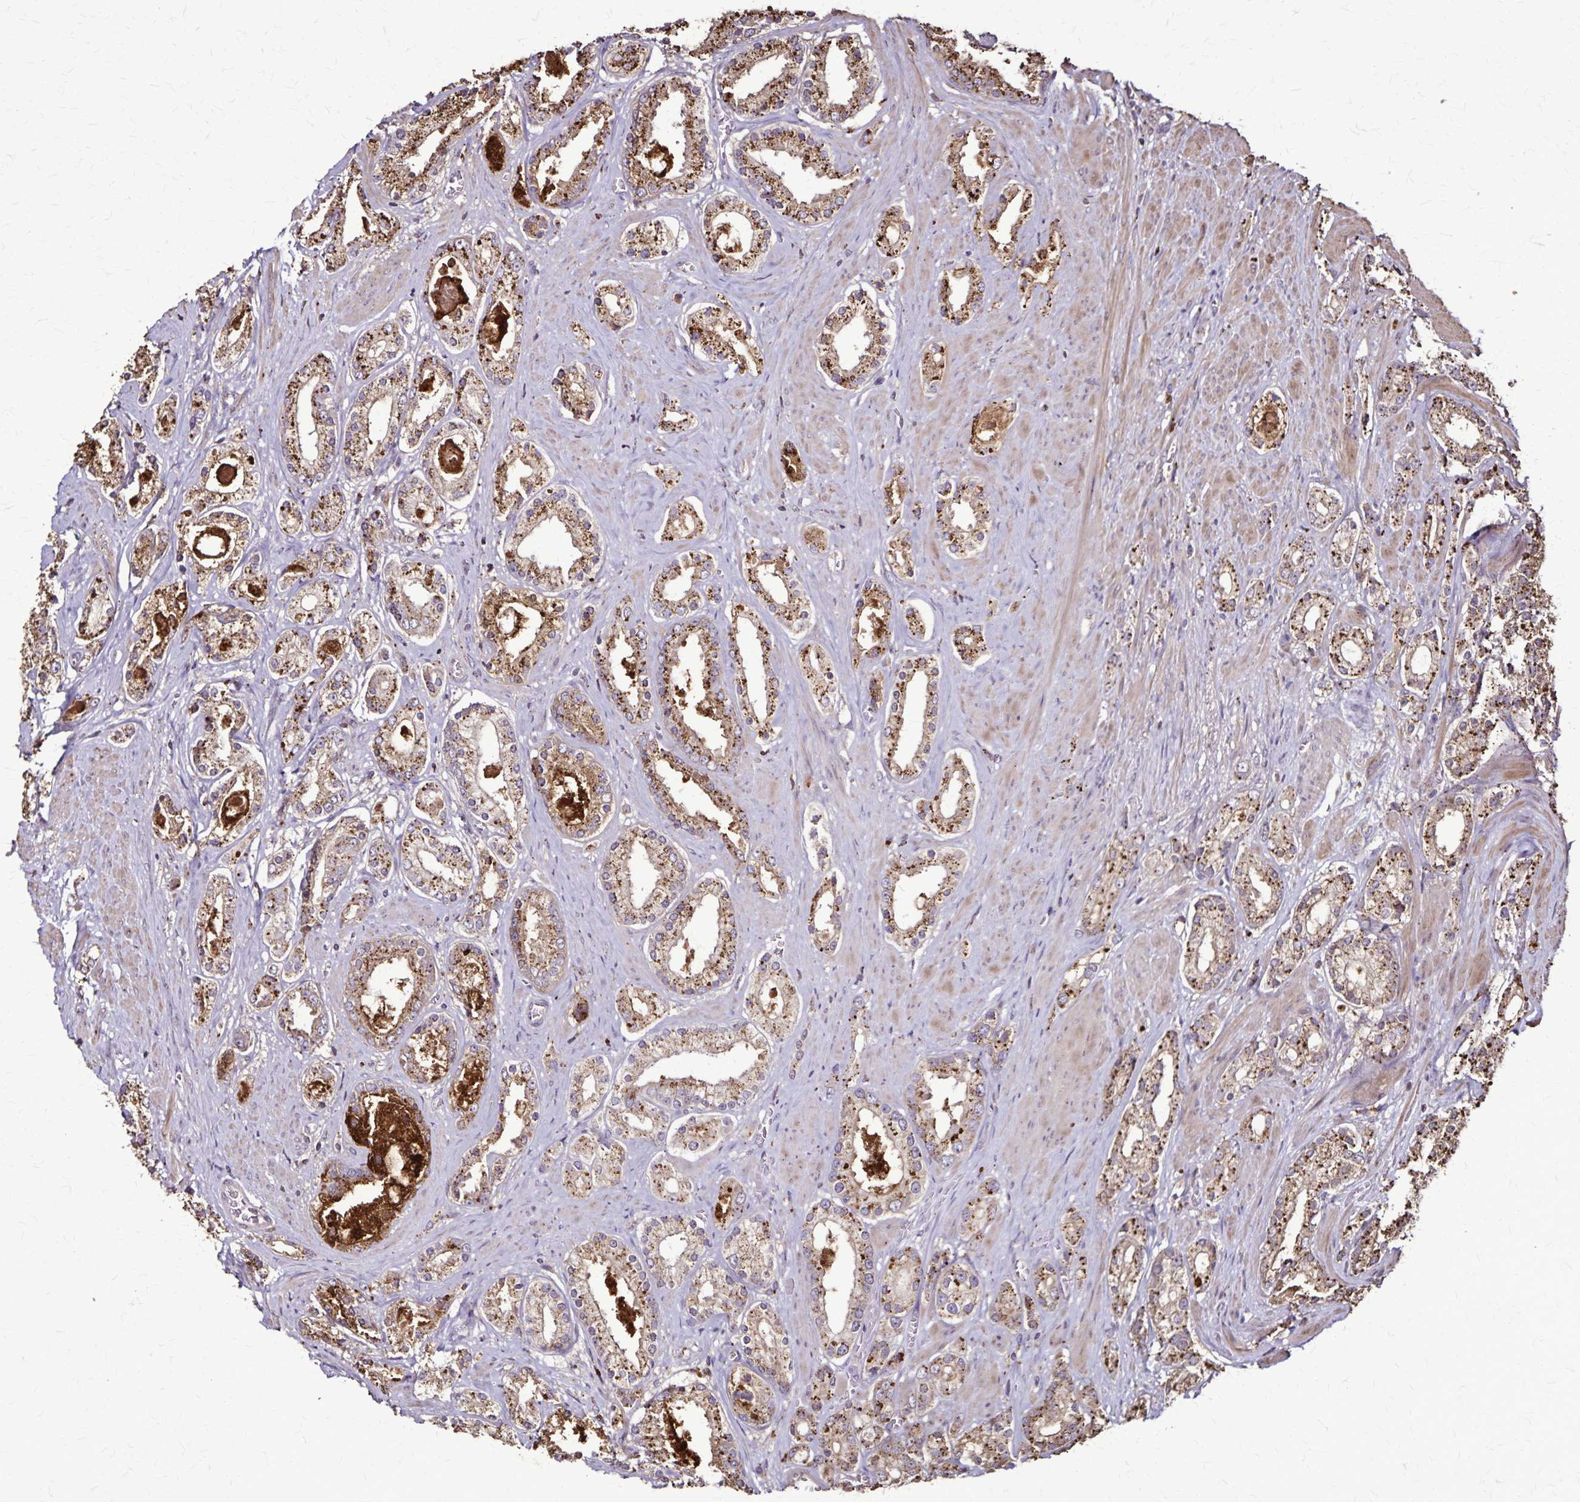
{"staining": {"intensity": "strong", "quantity": ">75%", "location": "cytoplasmic/membranous"}, "tissue": "prostate cancer", "cell_type": "Tumor cells", "image_type": "cancer", "snomed": [{"axis": "morphology", "description": "Adenocarcinoma, High grade"}, {"axis": "topography", "description": "Prostate"}], "caption": "A high-resolution image shows IHC staining of adenocarcinoma (high-grade) (prostate), which exhibits strong cytoplasmic/membranous positivity in about >75% of tumor cells.", "gene": "CHMP1B", "patient": {"sex": "male", "age": 67}}